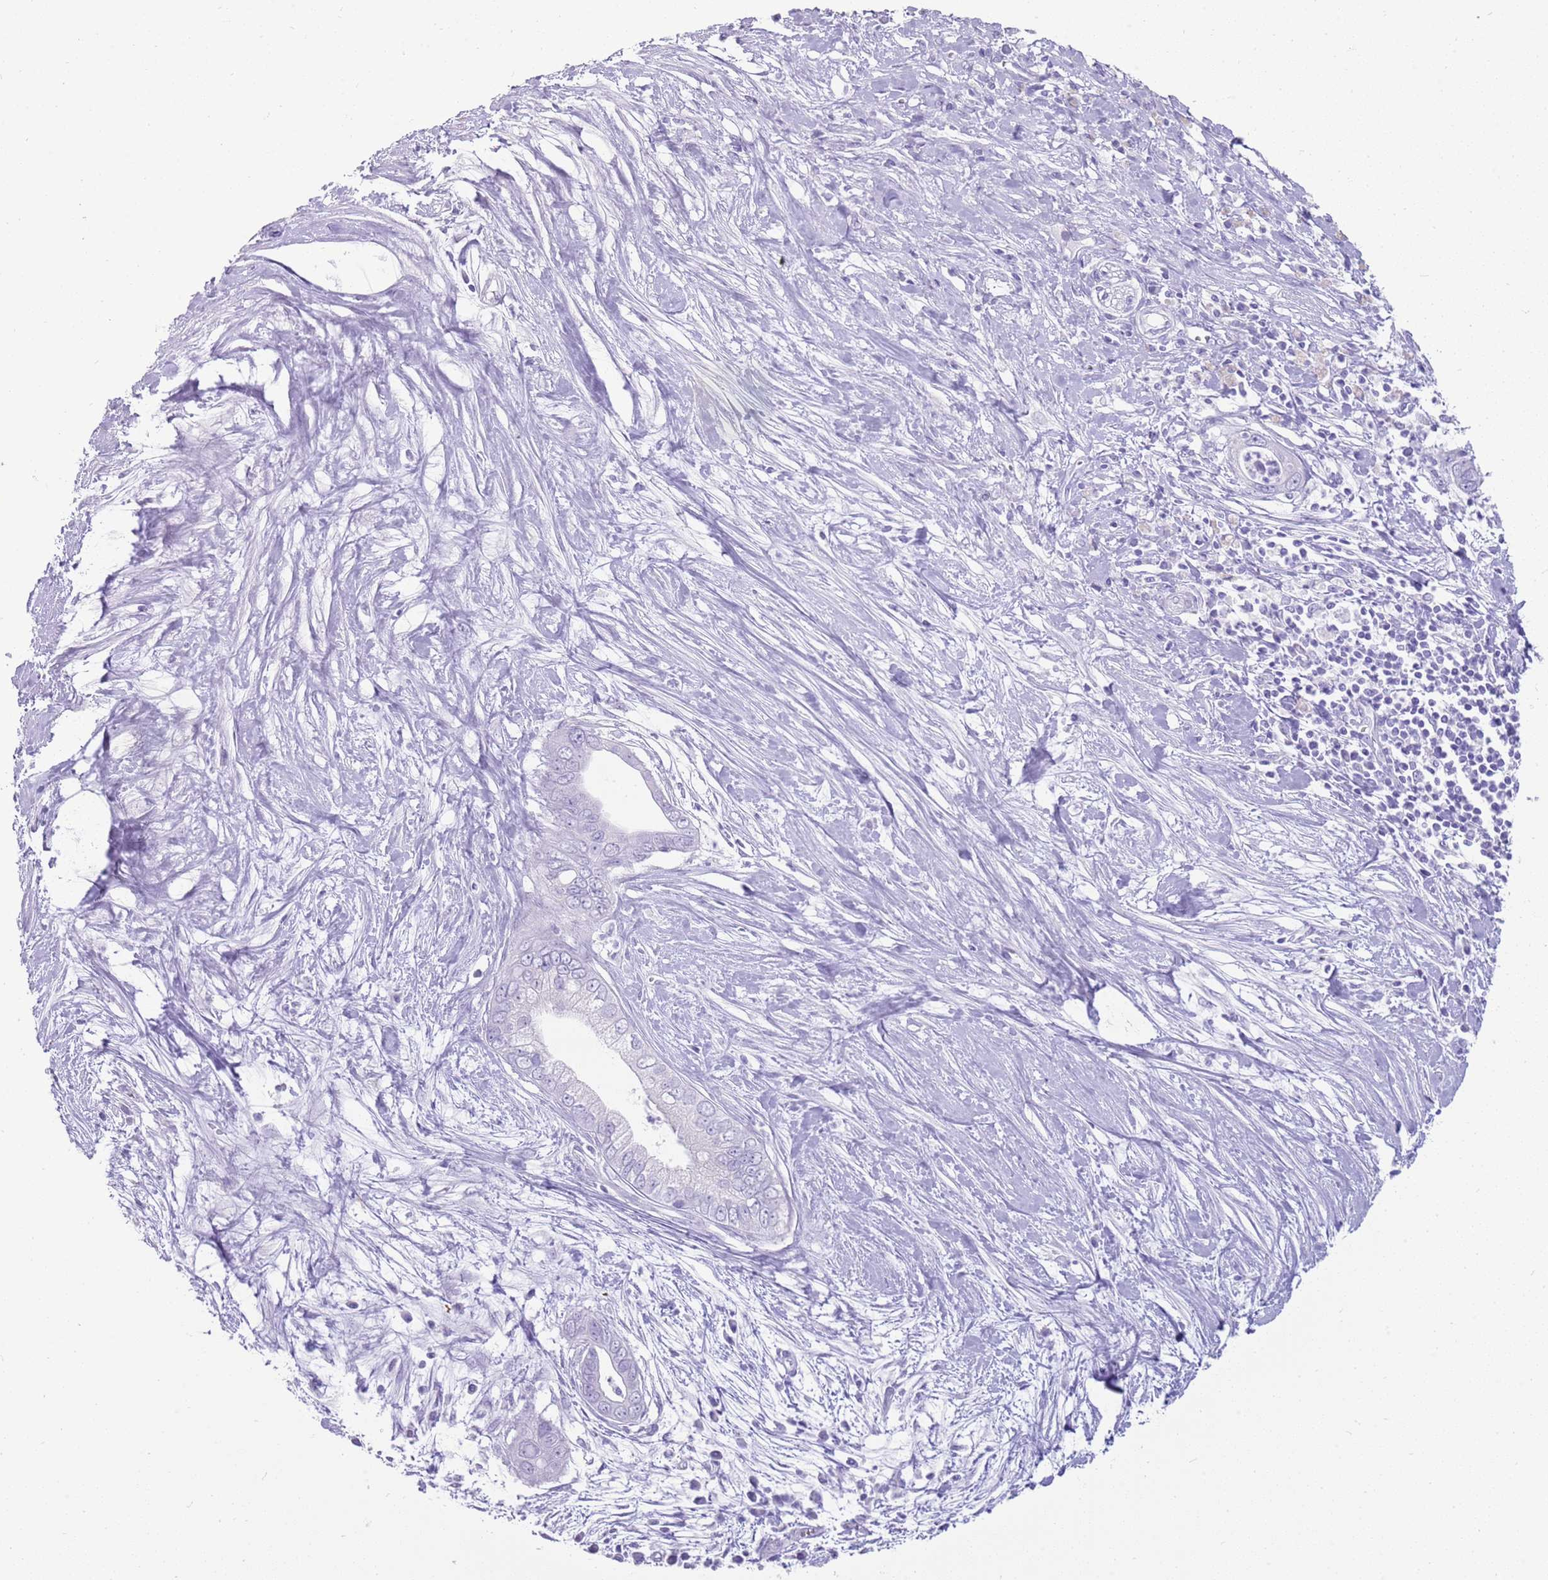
{"staining": {"intensity": "negative", "quantity": "none", "location": "none"}, "tissue": "pancreatic cancer", "cell_type": "Tumor cells", "image_type": "cancer", "snomed": [{"axis": "morphology", "description": "Adenocarcinoma, NOS"}, {"axis": "topography", "description": "Pancreas"}], "caption": "An IHC micrograph of pancreatic cancer is shown. There is no staining in tumor cells of pancreatic cancer. Nuclei are stained in blue.", "gene": "NBPF3", "patient": {"sex": "male", "age": 75}}